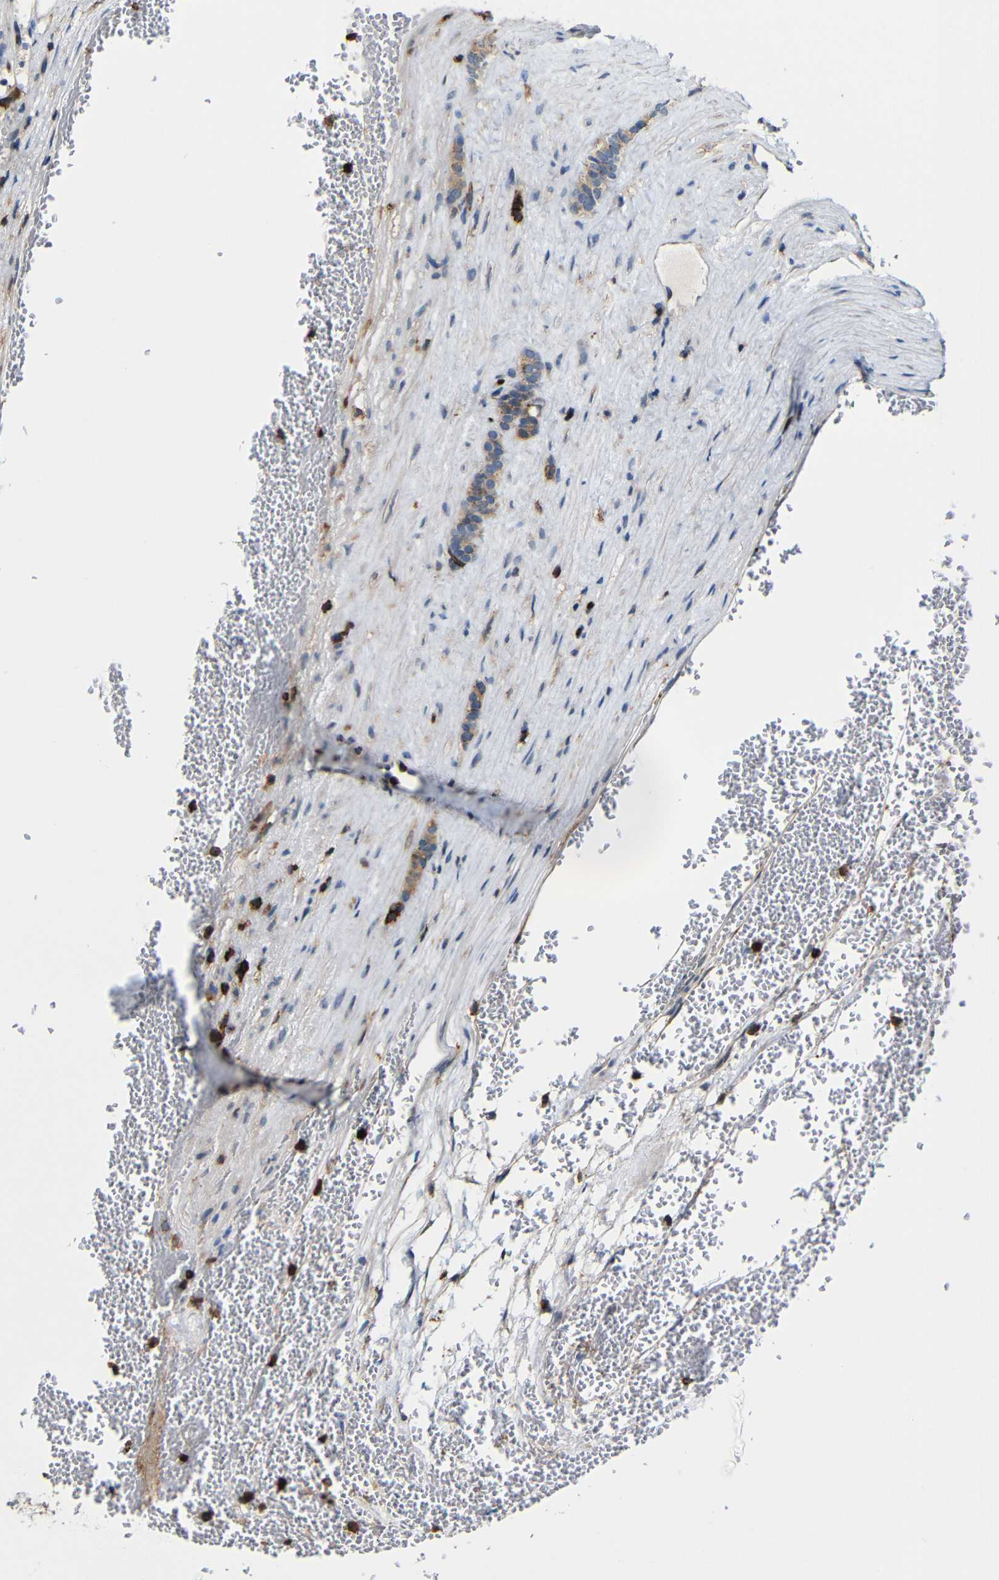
{"staining": {"intensity": "weak", "quantity": ">75%", "location": "cytoplasmic/membranous"}, "tissue": "renal cancer", "cell_type": "Tumor cells", "image_type": "cancer", "snomed": [{"axis": "morphology", "description": "Adenocarcinoma, NOS"}, {"axis": "topography", "description": "Kidney"}], "caption": "A photomicrograph showing weak cytoplasmic/membranous positivity in approximately >75% of tumor cells in renal cancer (adenocarcinoma), as visualized by brown immunohistochemical staining.", "gene": "P2RY12", "patient": {"sex": "female", "age": 69}}